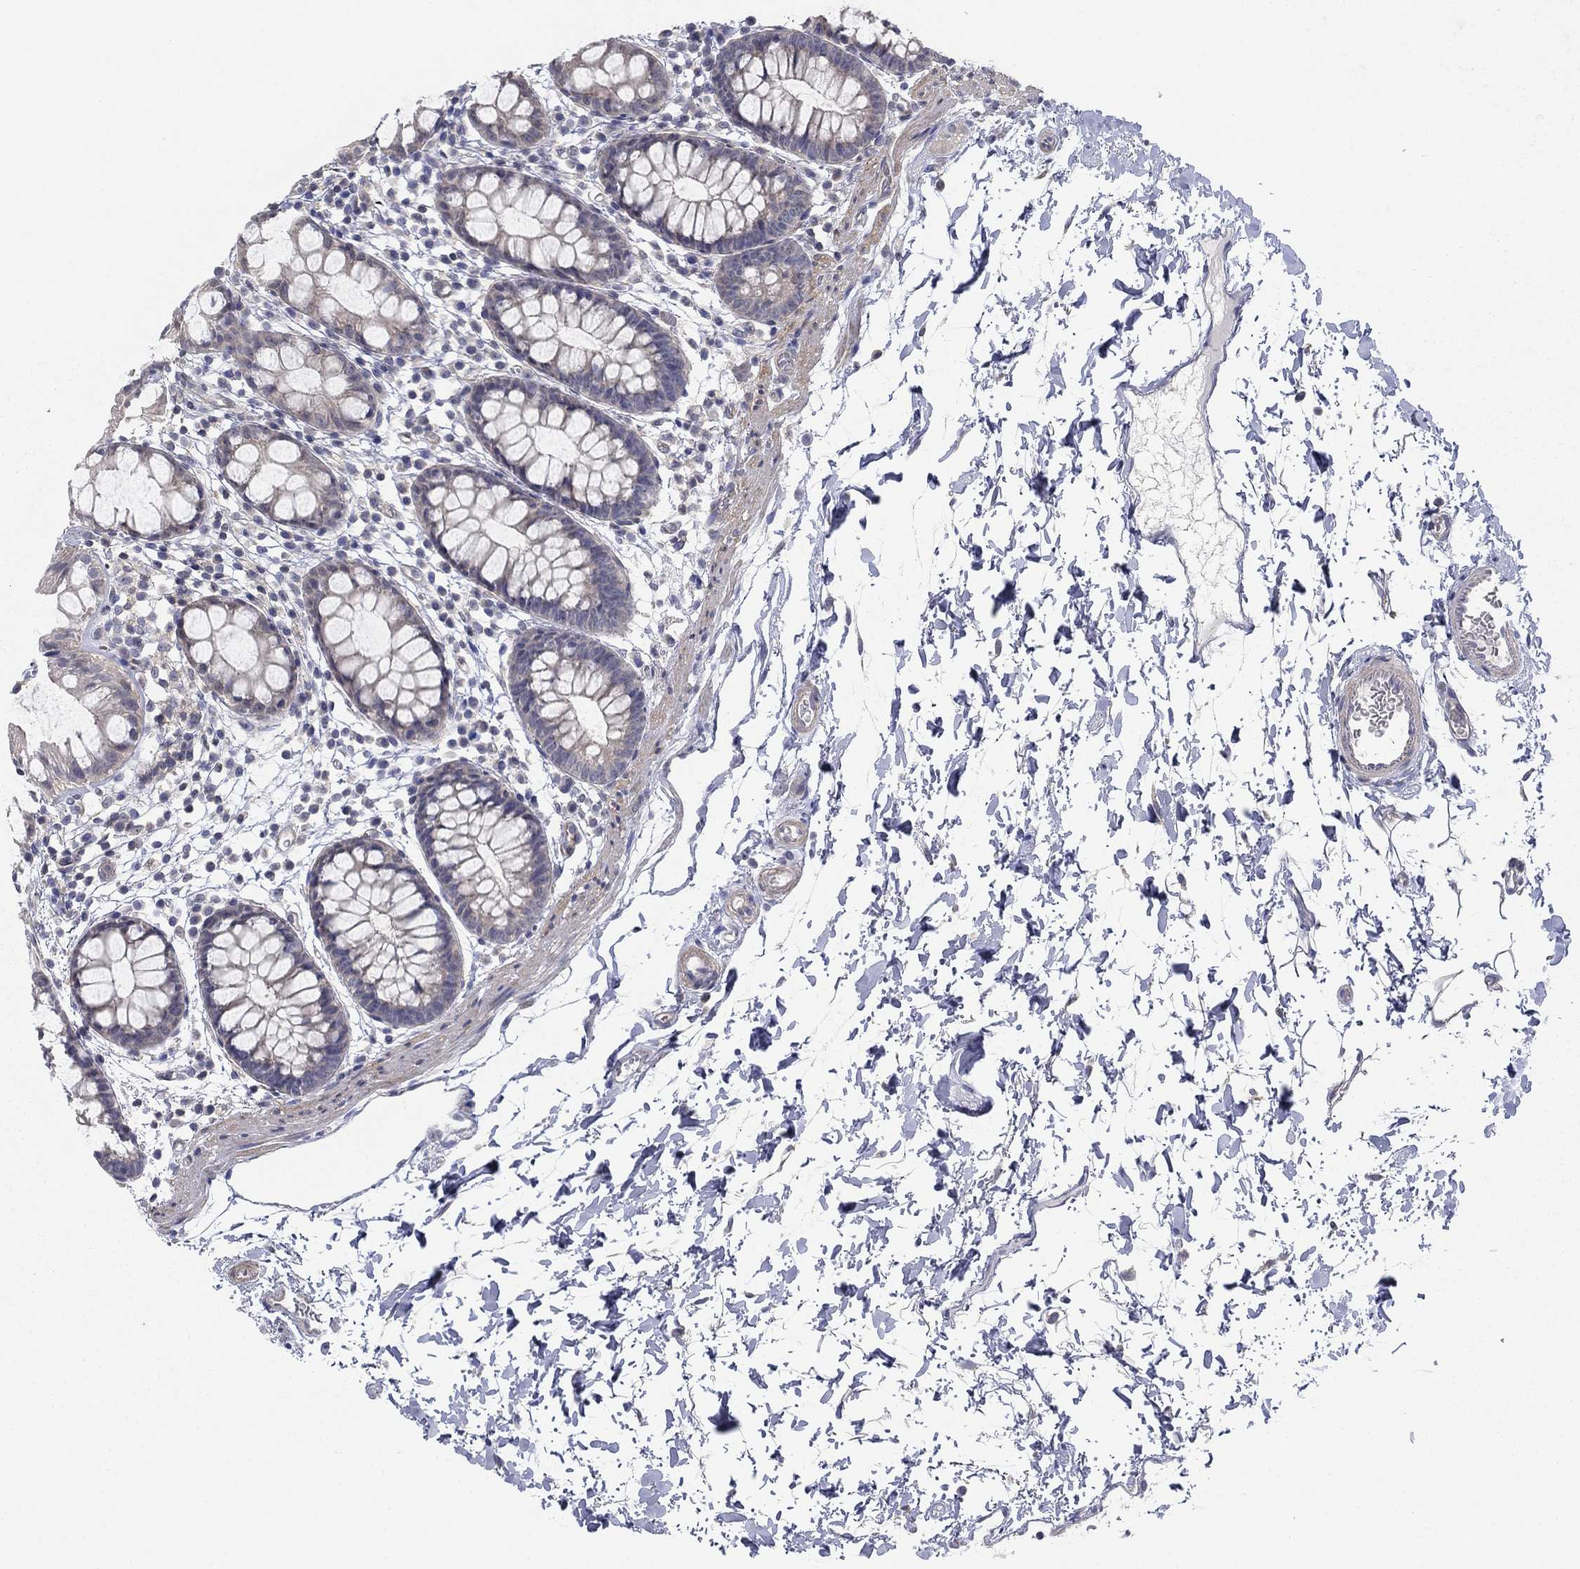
{"staining": {"intensity": "negative", "quantity": "none", "location": "none"}, "tissue": "rectum", "cell_type": "Glandular cells", "image_type": "normal", "snomed": [{"axis": "morphology", "description": "Normal tissue, NOS"}, {"axis": "topography", "description": "Rectum"}], "caption": "Glandular cells are negative for protein expression in benign human rectum.", "gene": "GRK7", "patient": {"sex": "male", "age": 57}}